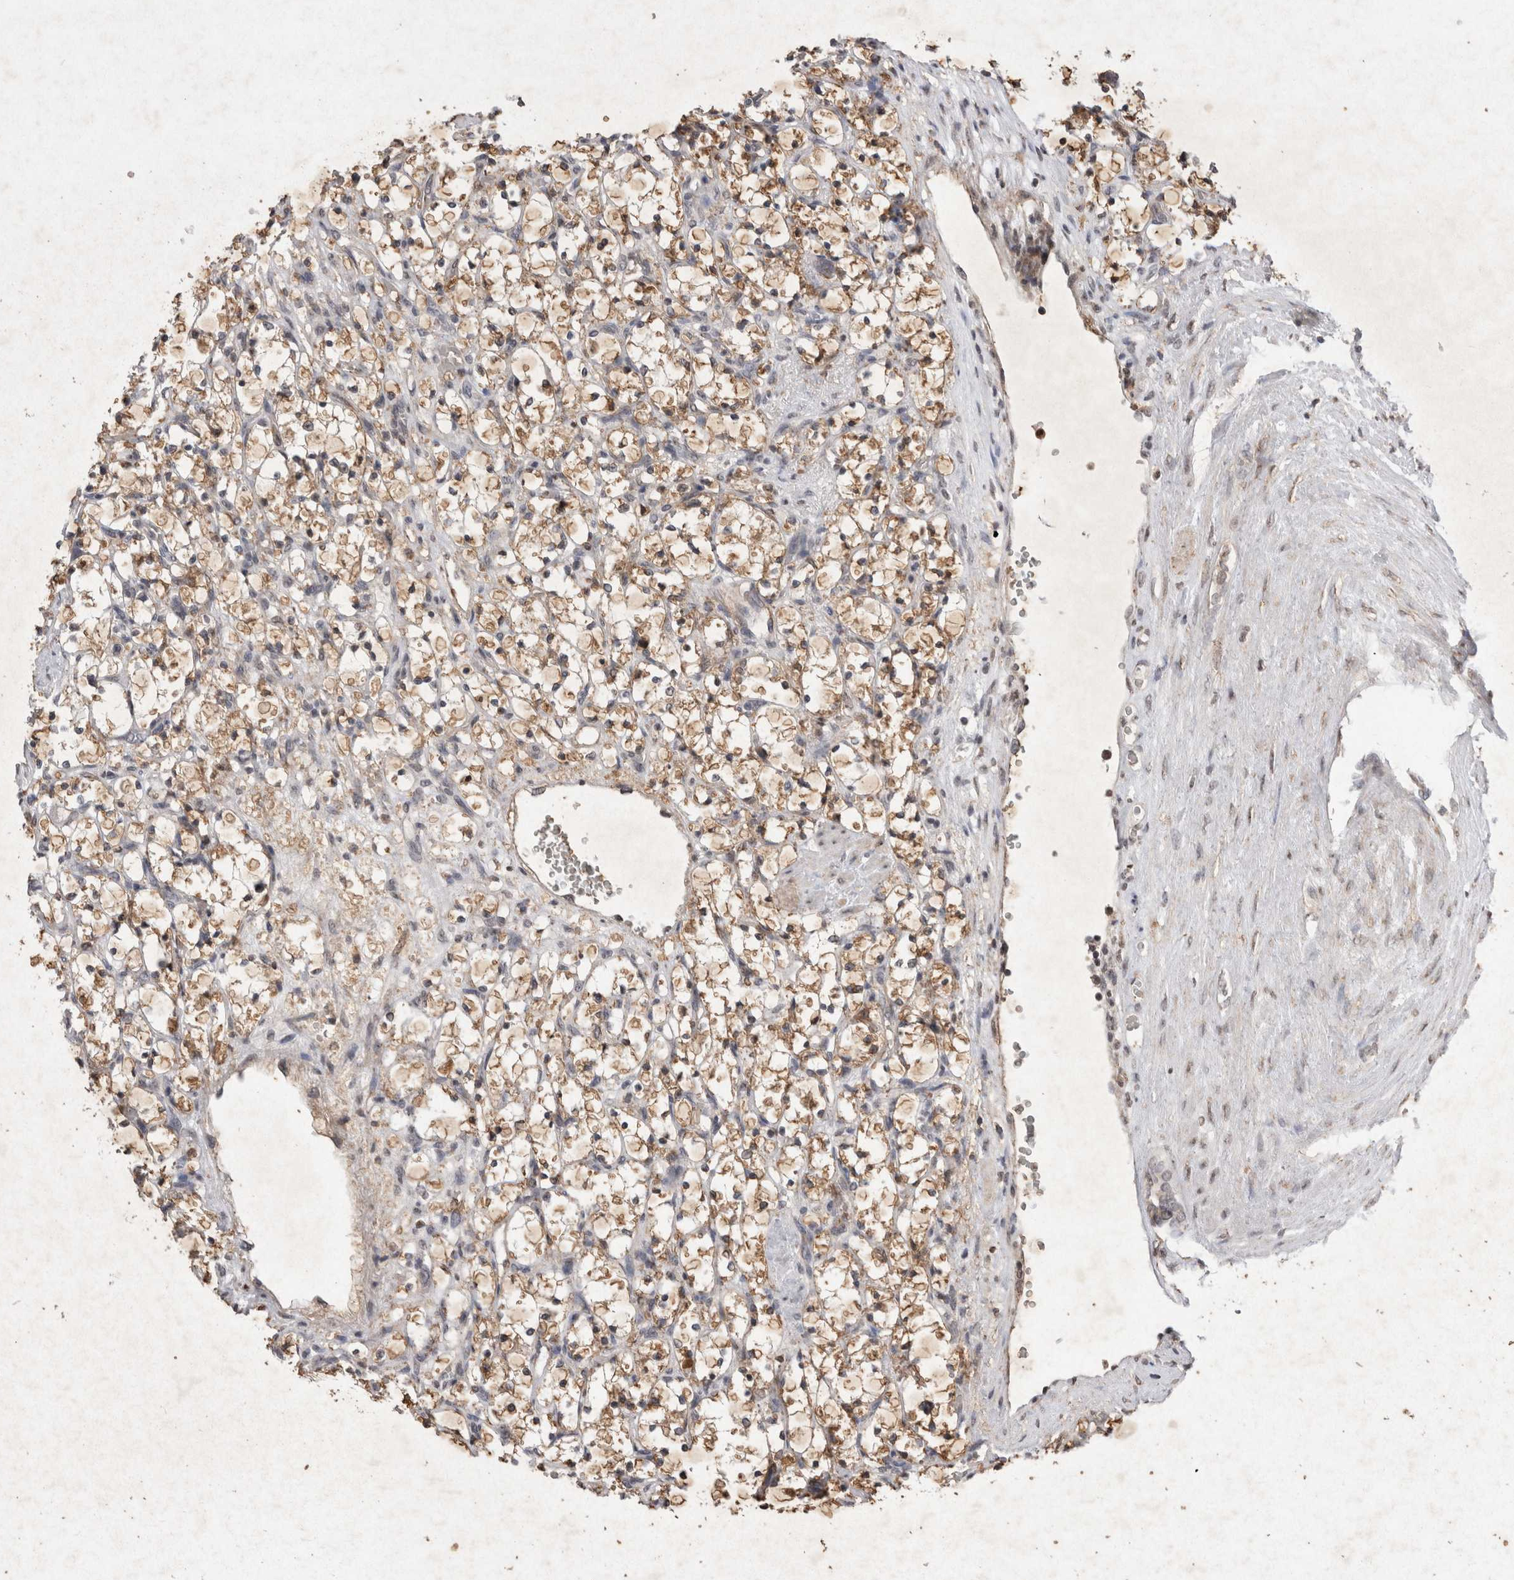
{"staining": {"intensity": "moderate", "quantity": ">75%", "location": "cytoplasmic/membranous"}, "tissue": "renal cancer", "cell_type": "Tumor cells", "image_type": "cancer", "snomed": [{"axis": "morphology", "description": "Adenocarcinoma, NOS"}, {"axis": "topography", "description": "Kidney"}], "caption": "Immunohistochemistry staining of adenocarcinoma (renal), which exhibits medium levels of moderate cytoplasmic/membranous expression in approximately >75% of tumor cells indicating moderate cytoplasmic/membranous protein positivity. The staining was performed using DAB (3,3'-diaminobenzidine) (brown) for protein detection and nuclei were counterstained in hematoxylin (blue).", "gene": "STK11", "patient": {"sex": "female", "age": 69}}